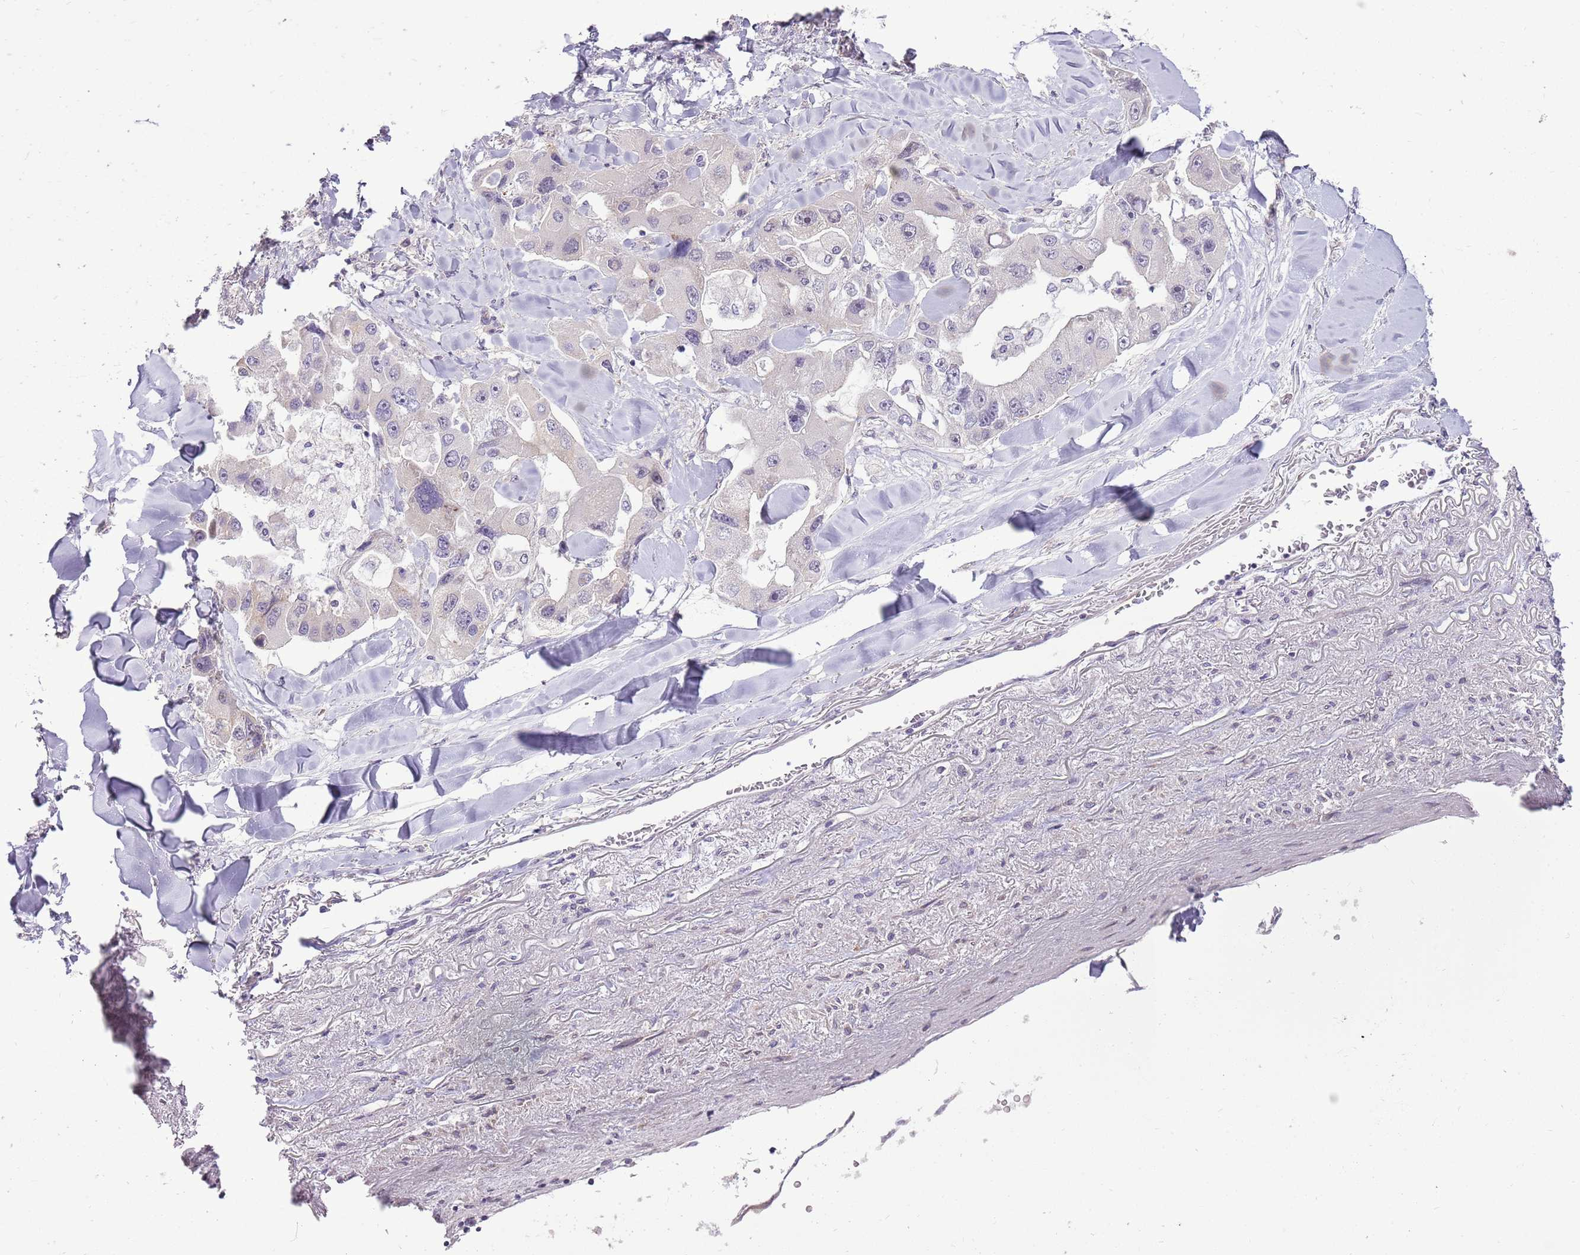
{"staining": {"intensity": "negative", "quantity": "none", "location": "none"}, "tissue": "lung cancer", "cell_type": "Tumor cells", "image_type": "cancer", "snomed": [{"axis": "morphology", "description": "Adenocarcinoma, NOS"}, {"axis": "topography", "description": "Lung"}], "caption": "Photomicrograph shows no significant protein staining in tumor cells of adenocarcinoma (lung).", "gene": "UGGT2", "patient": {"sex": "female", "age": 54}}